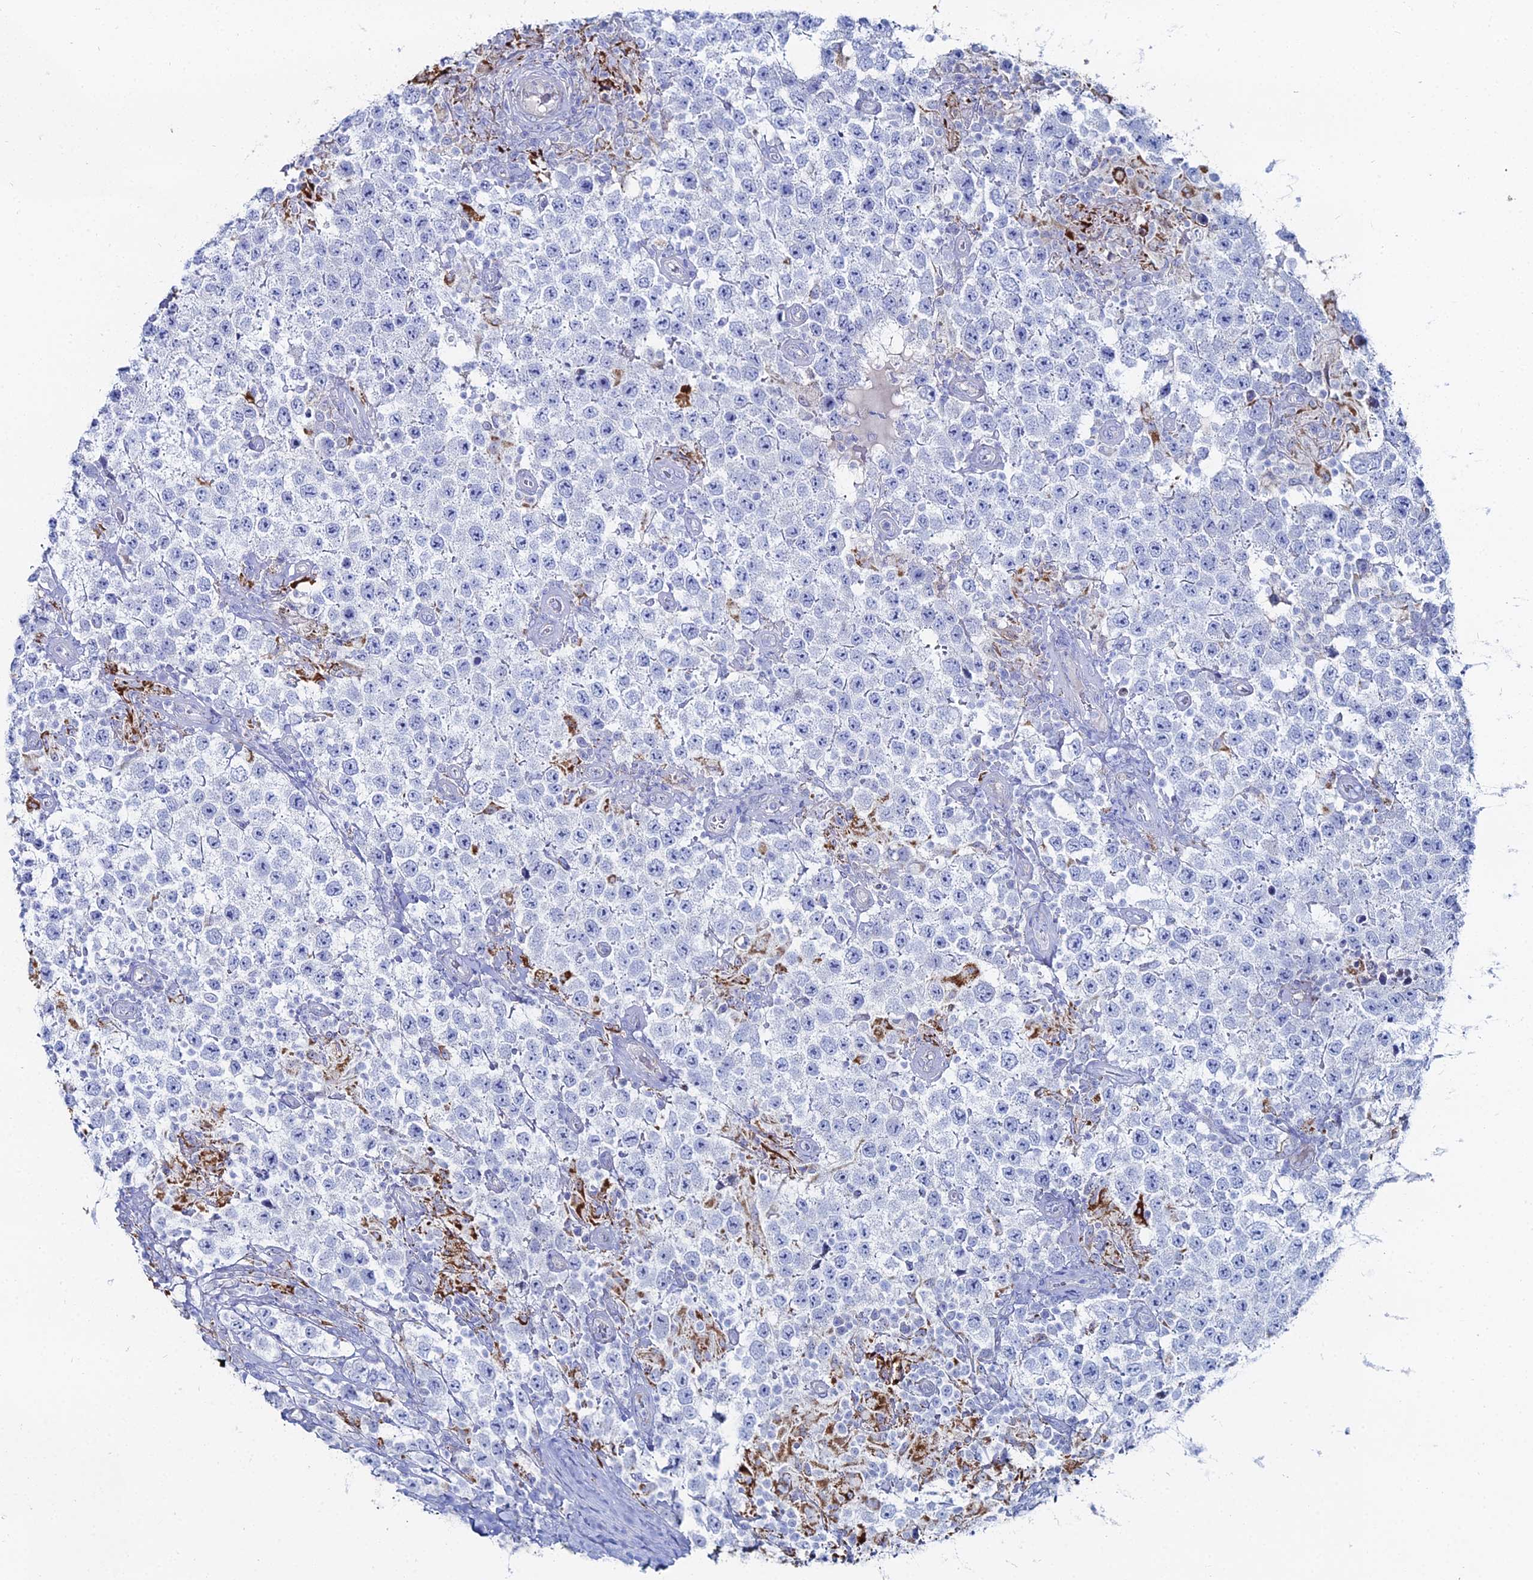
{"staining": {"intensity": "negative", "quantity": "none", "location": "none"}, "tissue": "testis cancer", "cell_type": "Tumor cells", "image_type": "cancer", "snomed": [{"axis": "morphology", "description": "Normal tissue, NOS"}, {"axis": "morphology", "description": "Urothelial carcinoma, High grade"}, {"axis": "morphology", "description": "Seminoma, NOS"}, {"axis": "morphology", "description": "Carcinoma, Embryonal, NOS"}, {"axis": "topography", "description": "Urinary bladder"}, {"axis": "topography", "description": "Testis"}], "caption": "IHC photomicrograph of testis cancer (high-grade urothelial carcinoma) stained for a protein (brown), which demonstrates no positivity in tumor cells.", "gene": "DHX34", "patient": {"sex": "male", "age": 41}}